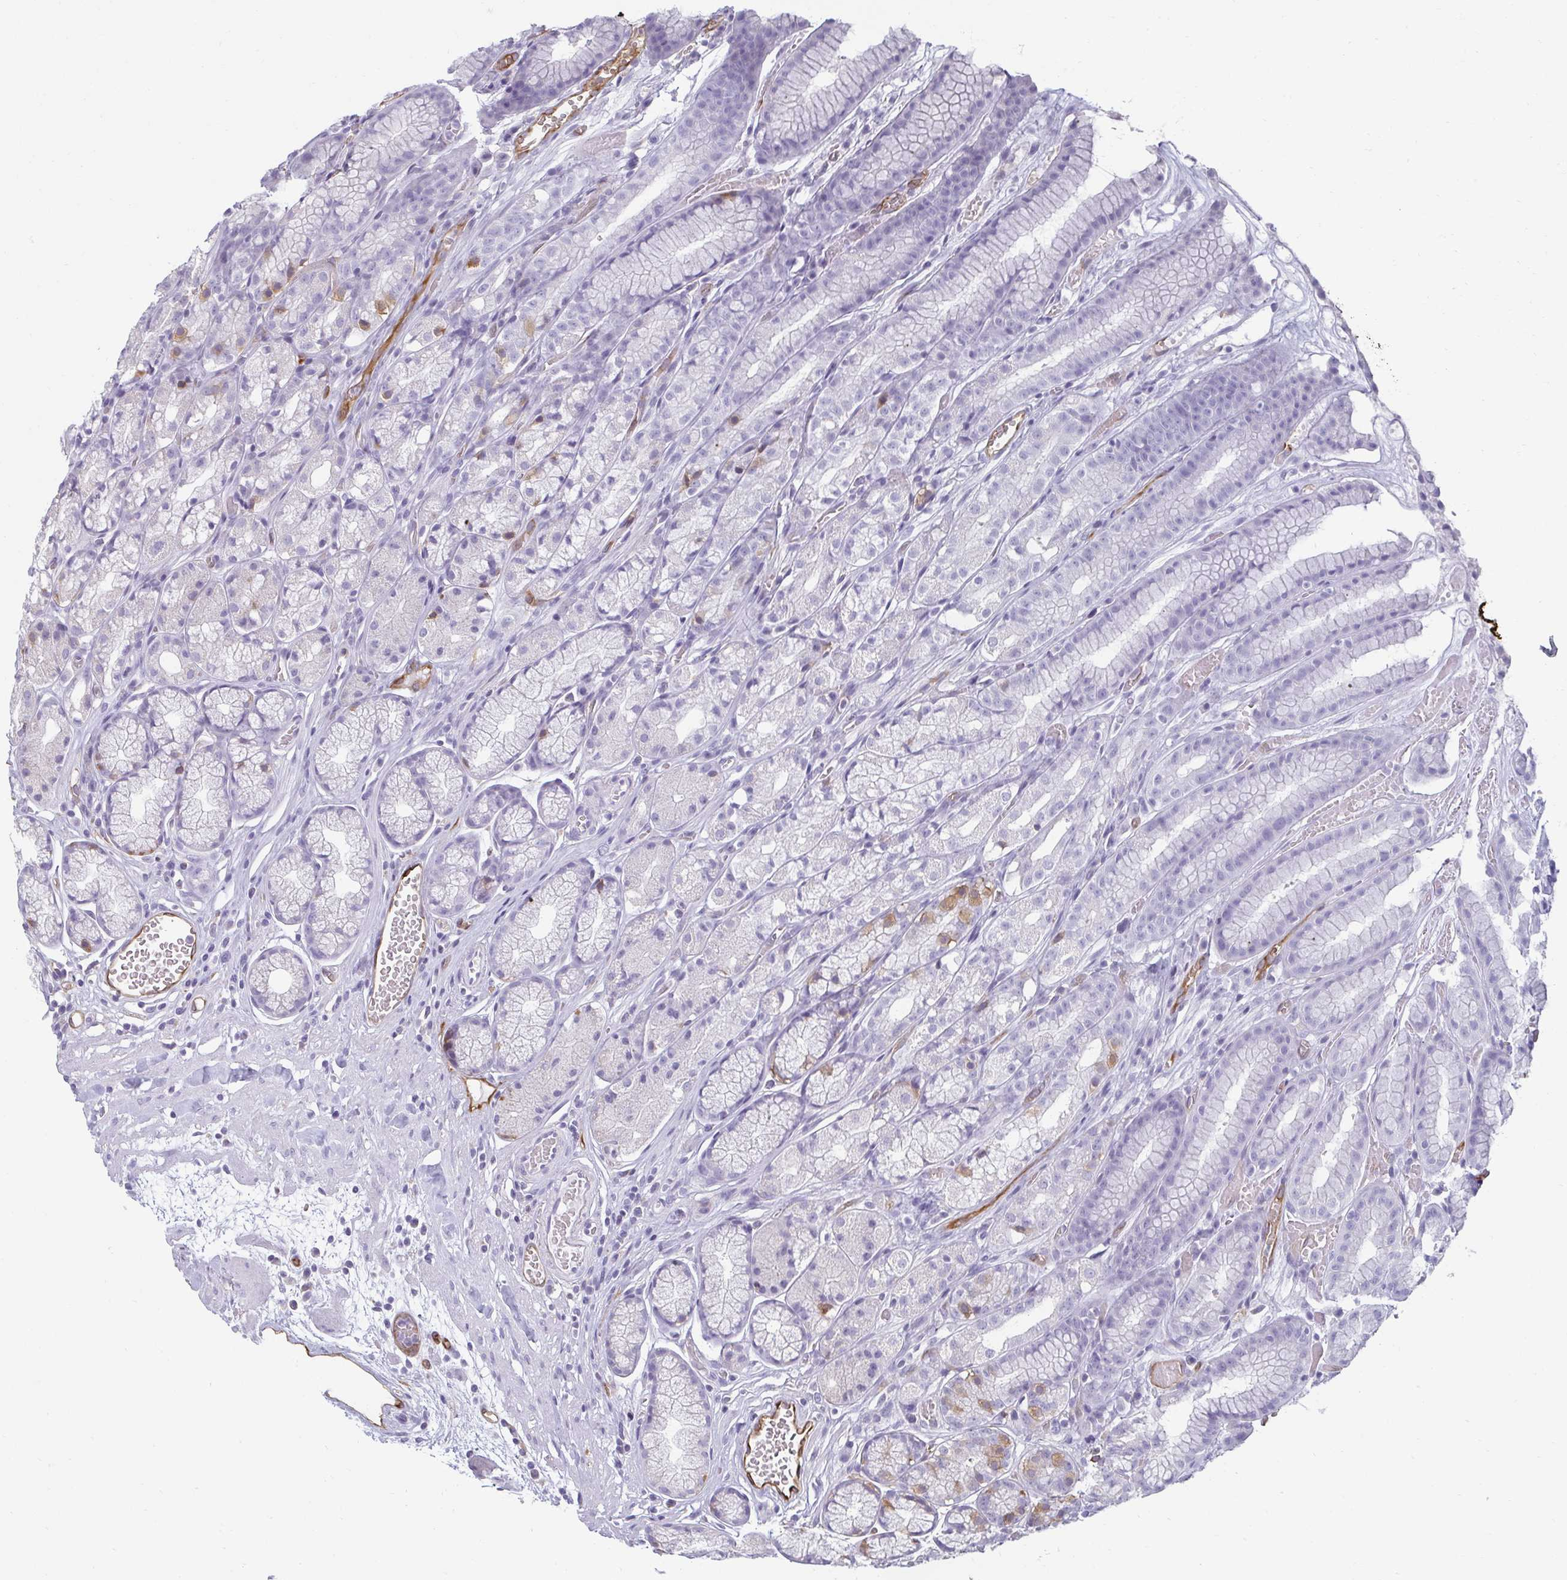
{"staining": {"intensity": "weak", "quantity": "<25%", "location": "cytoplasmic/membranous"}, "tissue": "stomach", "cell_type": "Glandular cells", "image_type": "normal", "snomed": [{"axis": "morphology", "description": "Normal tissue, NOS"}, {"axis": "topography", "description": "Smooth muscle"}, {"axis": "topography", "description": "Stomach"}], "caption": "Human stomach stained for a protein using IHC demonstrates no staining in glandular cells.", "gene": "PDE2A", "patient": {"sex": "male", "age": 70}}